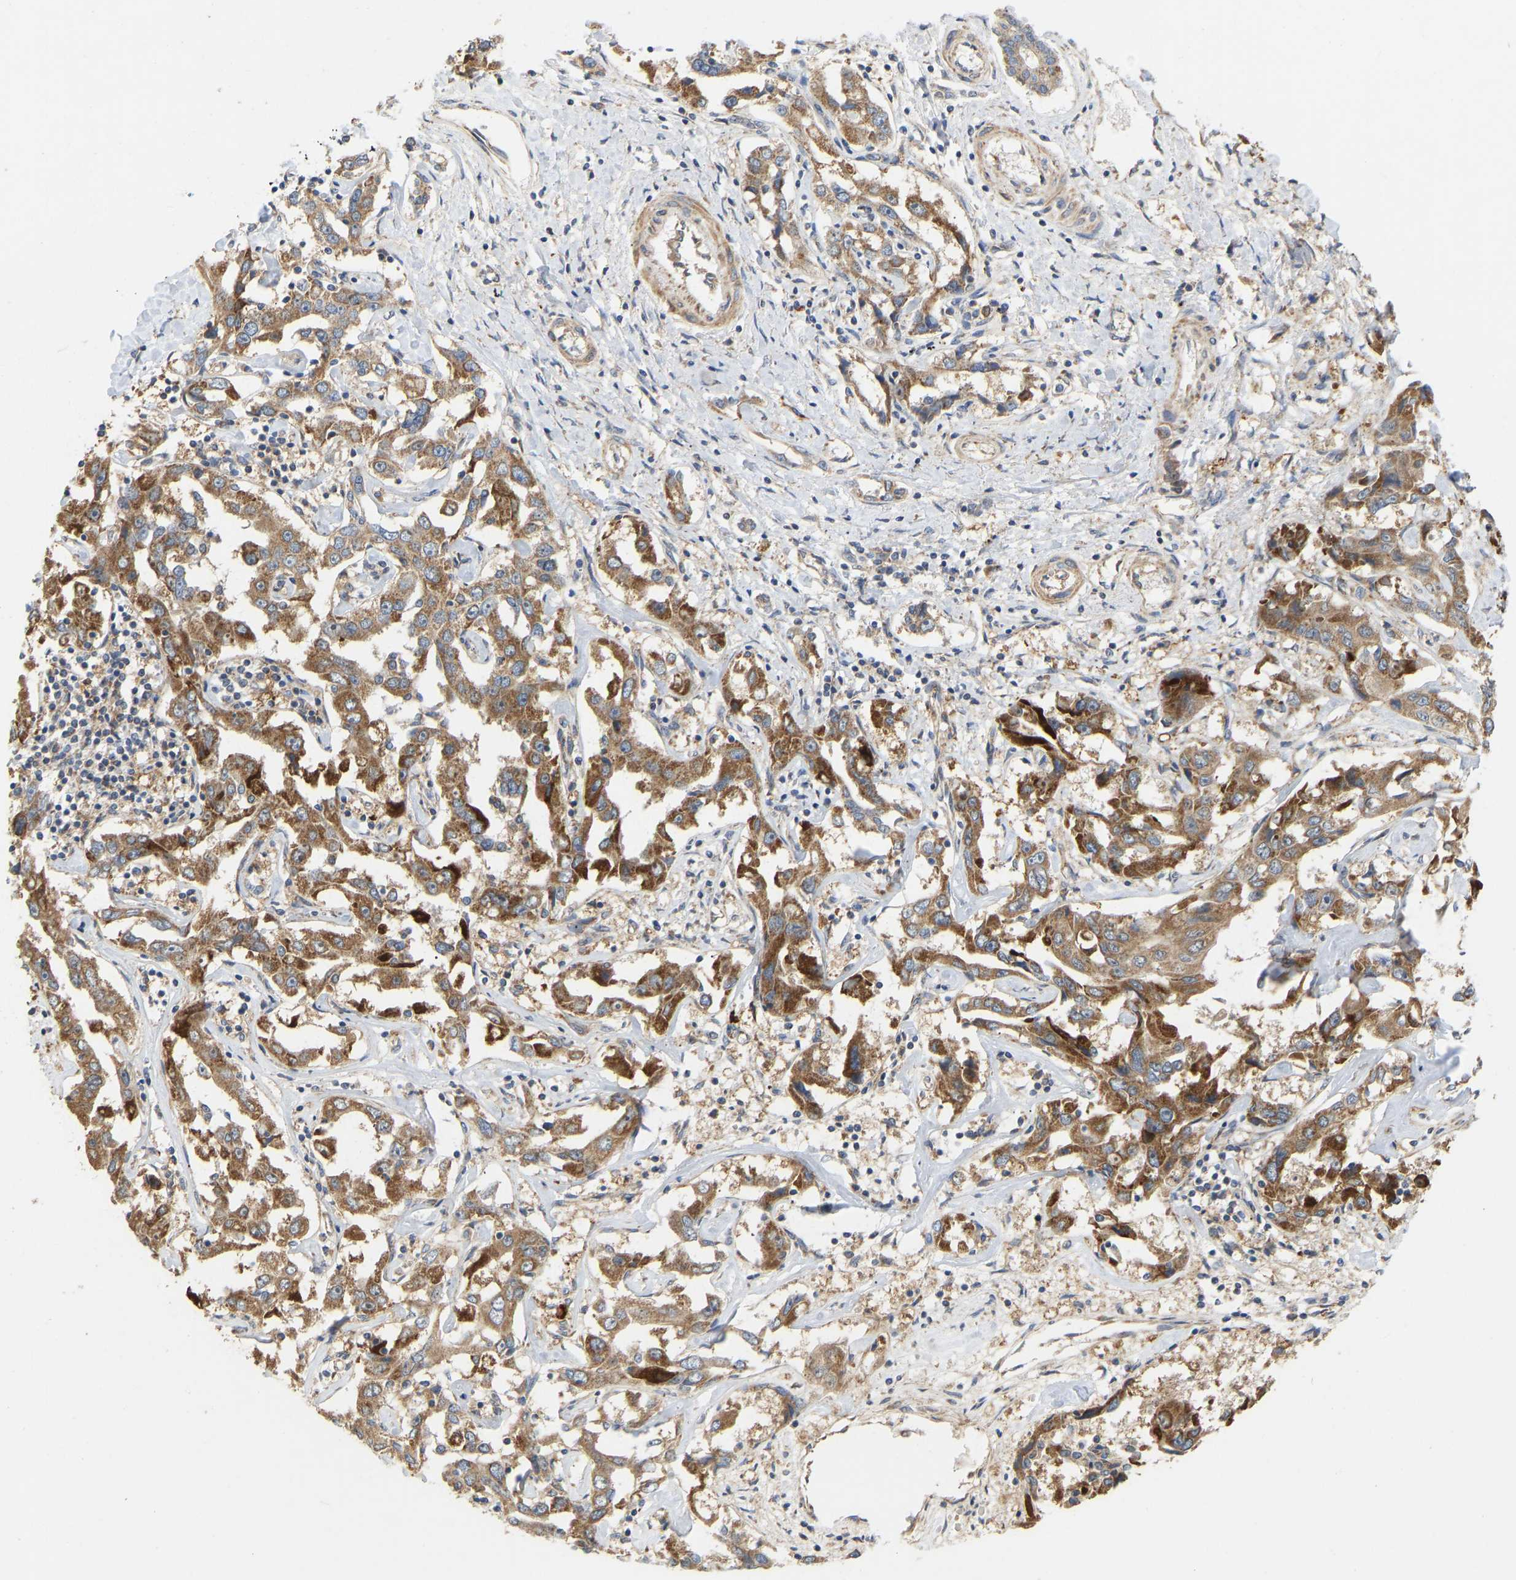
{"staining": {"intensity": "strong", "quantity": ">75%", "location": "cytoplasmic/membranous"}, "tissue": "liver cancer", "cell_type": "Tumor cells", "image_type": "cancer", "snomed": [{"axis": "morphology", "description": "Cholangiocarcinoma"}, {"axis": "topography", "description": "Liver"}], "caption": "Liver cancer (cholangiocarcinoma) stained with DAB (3,3'-diaminobenzidine) immunohistochemistry (IHC) reveals high levels of strong cytoplasmic/membranous expression in about >75% of tumor cells.", "gene": "HACD2", "patient": {"sex": "male", "age": 59}}